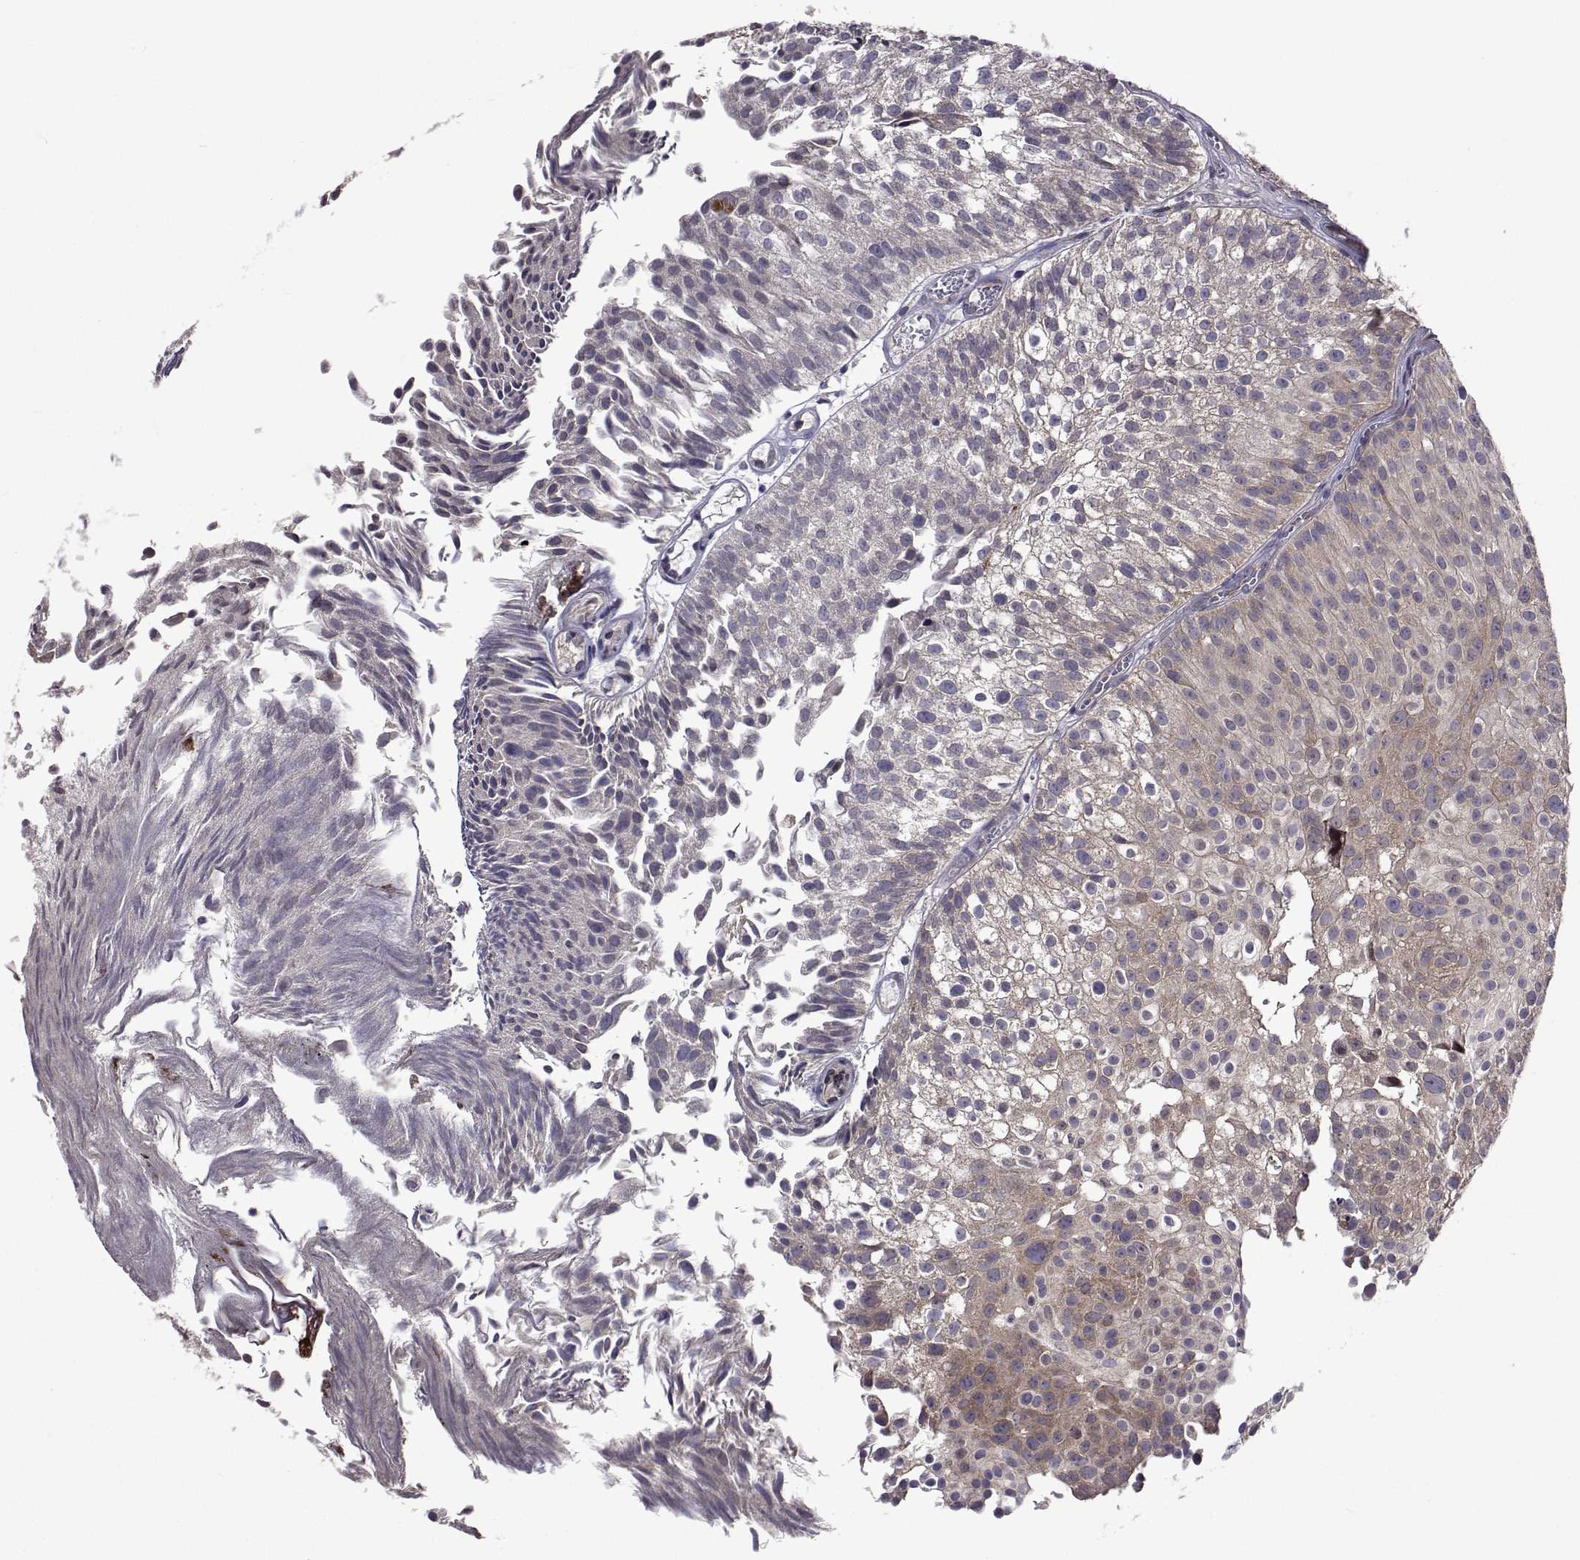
{"staining": {"intensity": "negative", "quantity": "none", "location": "none"}, "tissue": "urothelial cancer", "cell_type": "Tumor cells", "image_type": "cancer", "snomed": [{"axis": "morphology", "description": "Urothelial carcinoma, Low grade"}, {"axis": "topography", "description": "Urinary bladder"}], "caption": "This is a image of IHC staining of urothelial carcinoma (low-grade), which shows no positivity in tumor cells.", "gene": "TARBP2", "patient": {"sex": "male", "age": 70}}